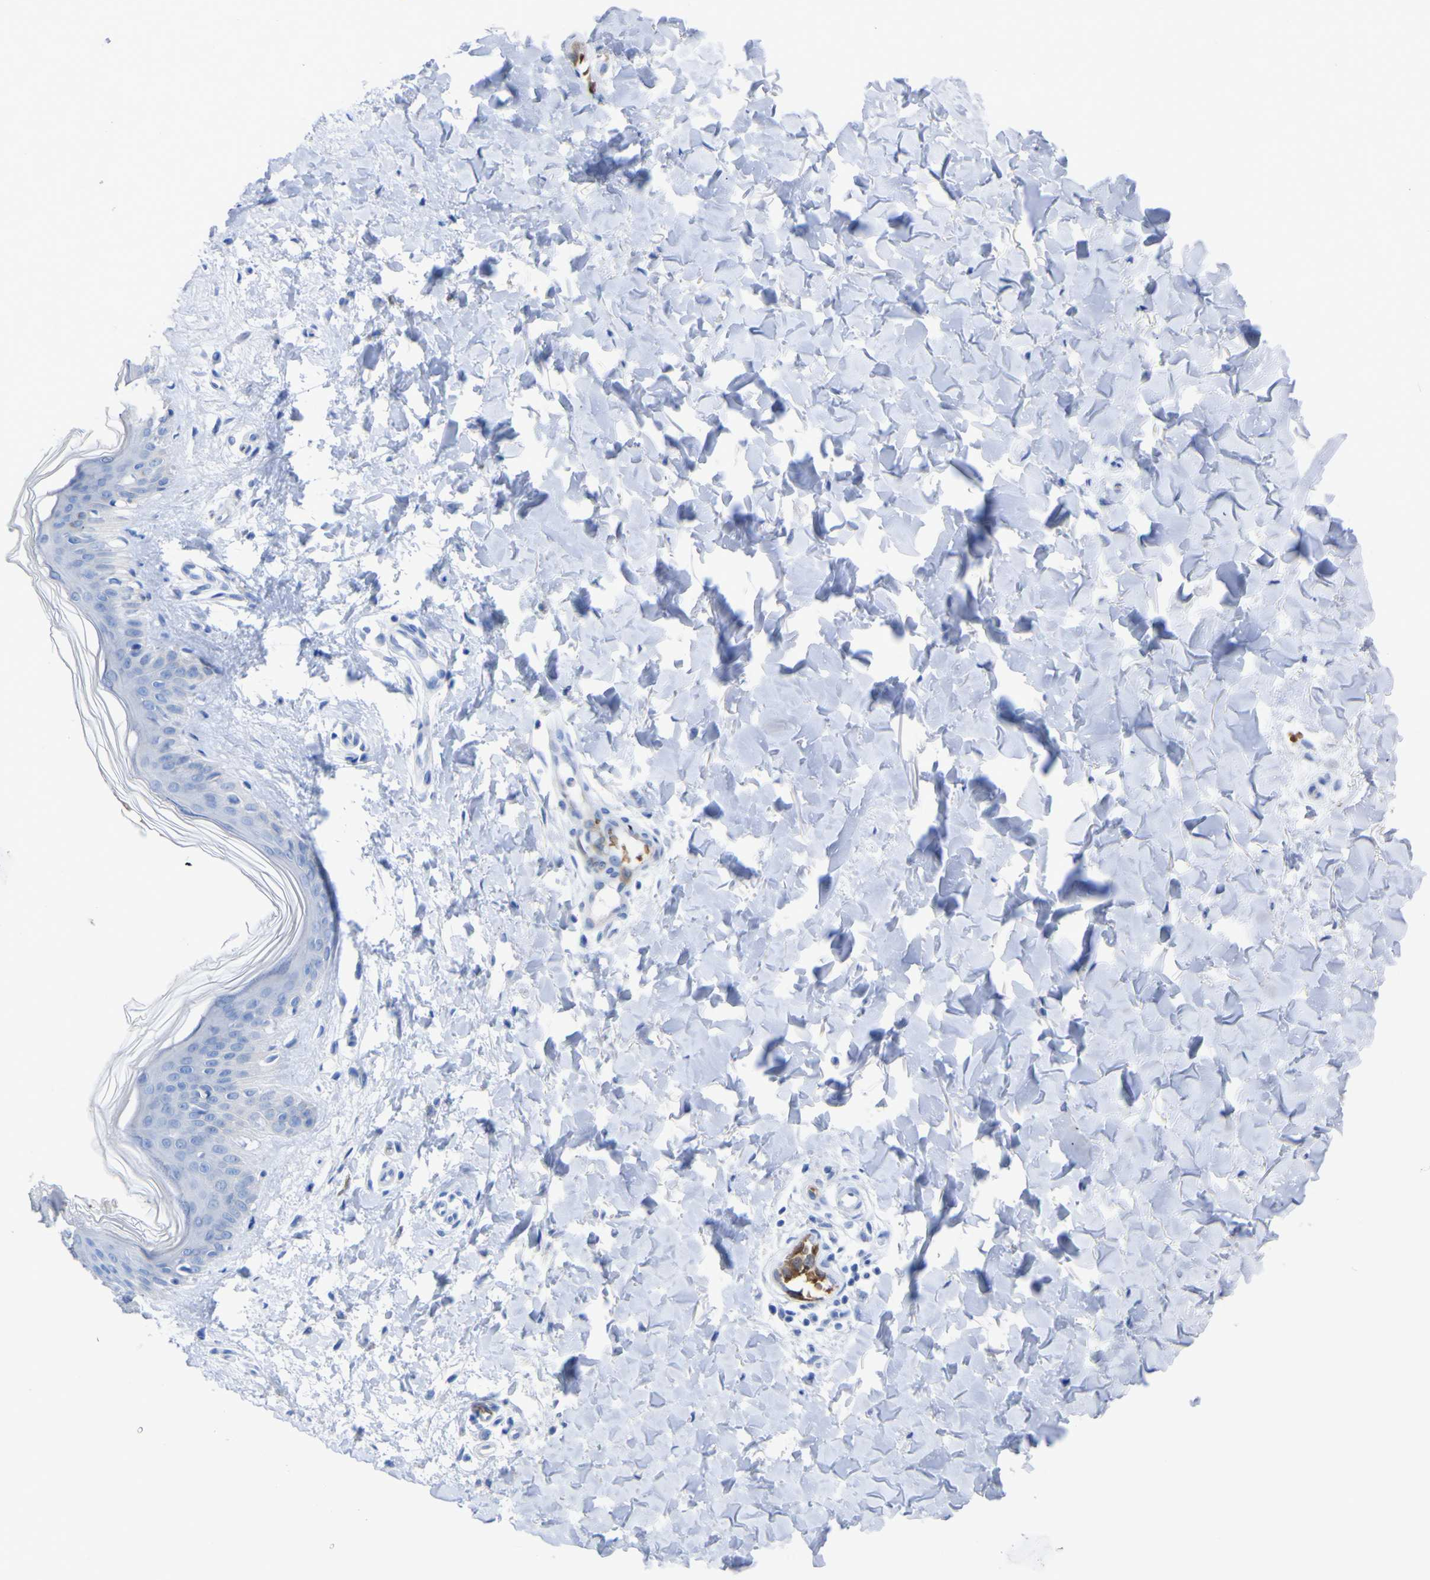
{"staining": {"intensity": "negative", "quantity": "none", "location": "none"}, "tissue": "skin", "cell_type": "Fibroblasts", "image_type": "normal", "snomed": [{"axis": "morphology", "description": "Normal tissue, NOS"}, {"axis": "topography", "description": "Skin"}], "caption": "A high-resolution histopathology image shows immunohistochemistry staining of benign skin, which displays no significant positivity in fibroblasts.", "gene": "GCM1", "patient": {"sex": "female", "age": 41}}